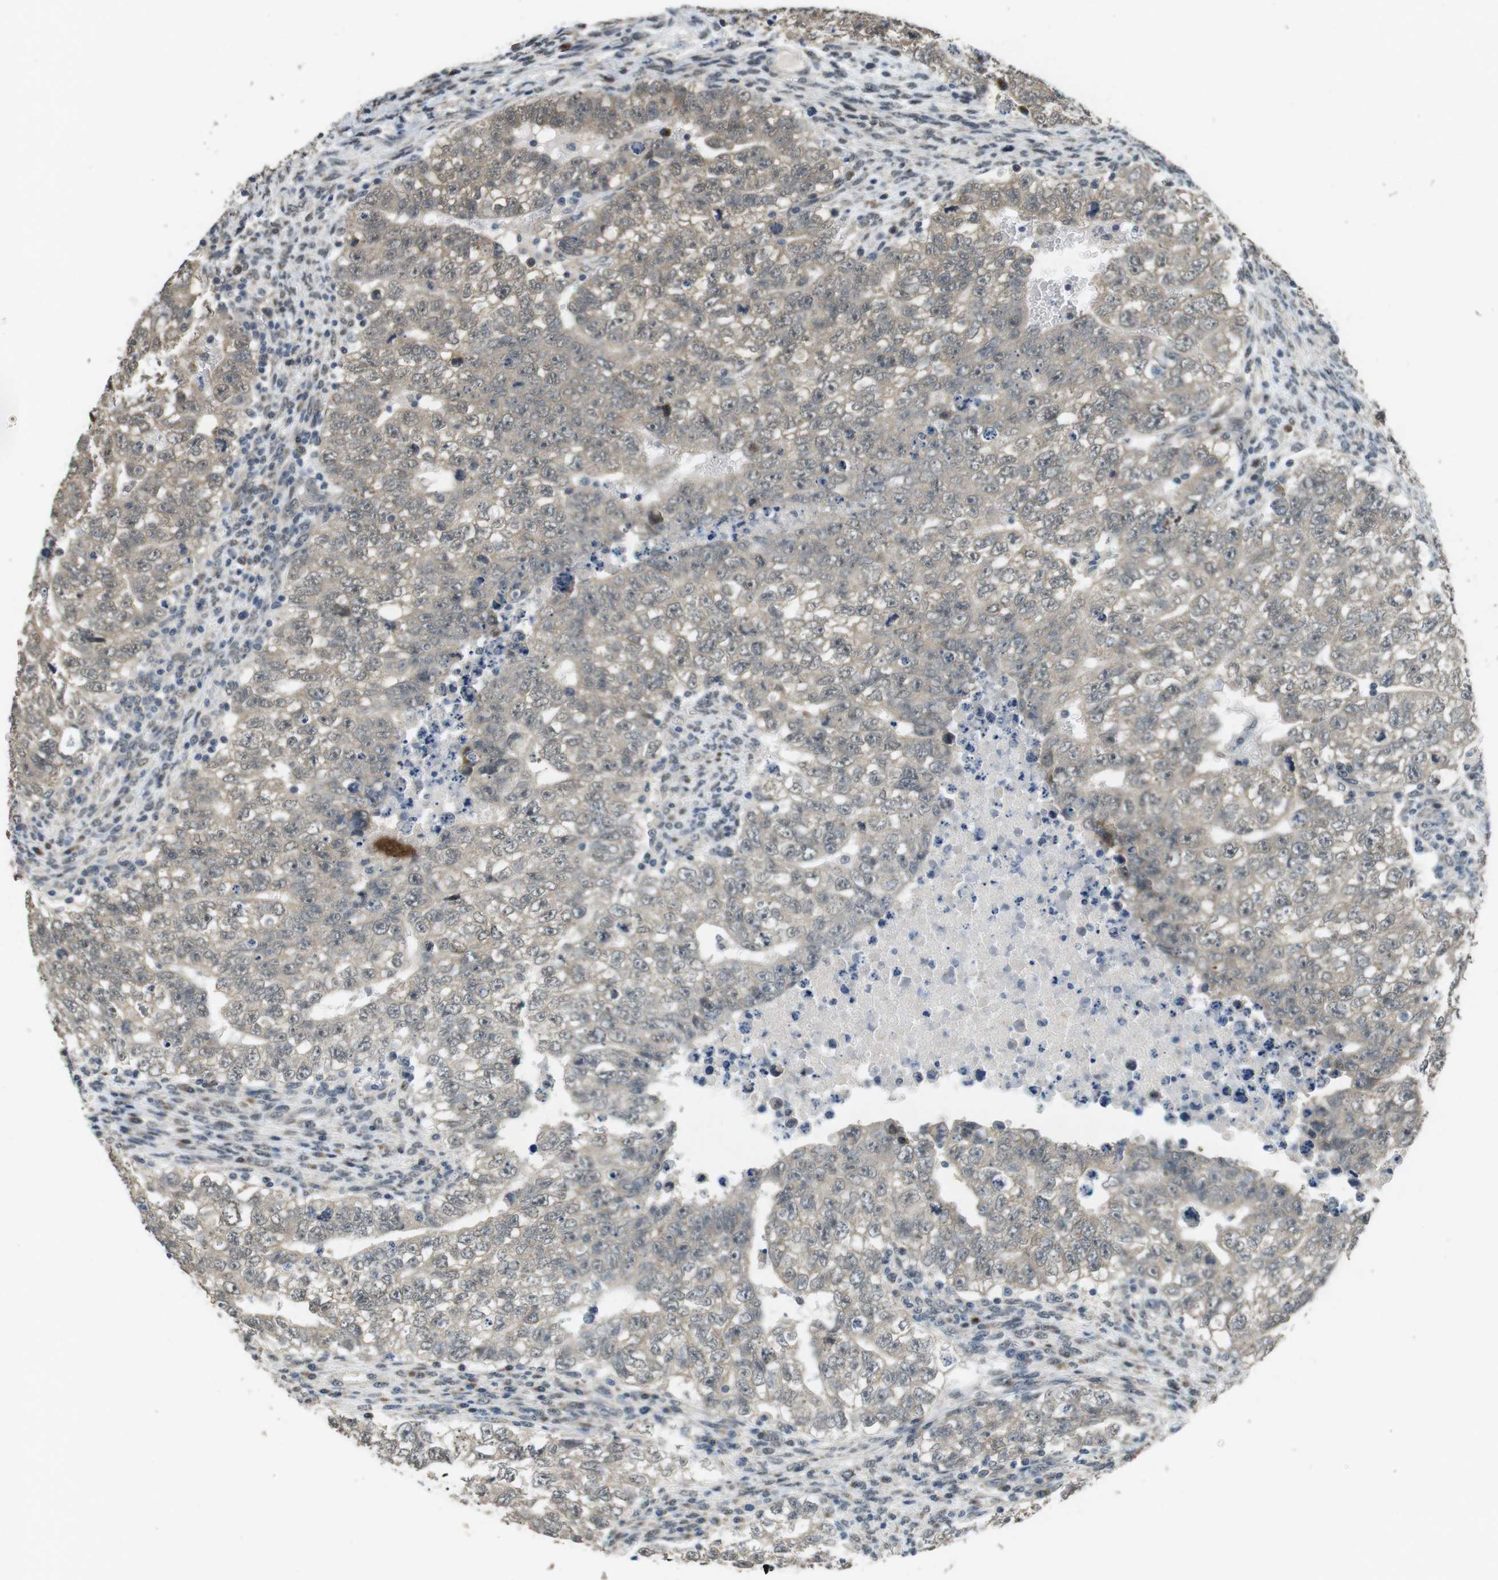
{"staining": {"intensity": "weak", "quantity": ">75%", "location": "nuclear"}, "tissue": "testis cancer", "cell_type": "Tumor cells", "image_type": "cancer", "snomed": [{"axis": "morphology", "description": "Seminoma, NOS"}, {"axis": "morphology", "description": "Carcinoma, Embryonal, NOS"}, {"axis": "topography", "description": "Testis"}], "caption": "Tumor cells reveal low levels of weak nuclear positivity in approximately >75% of cells in testis embryonal carcinoma.", "gene": "CLDN7", "patient": {"sex": "male", "age": 38}}